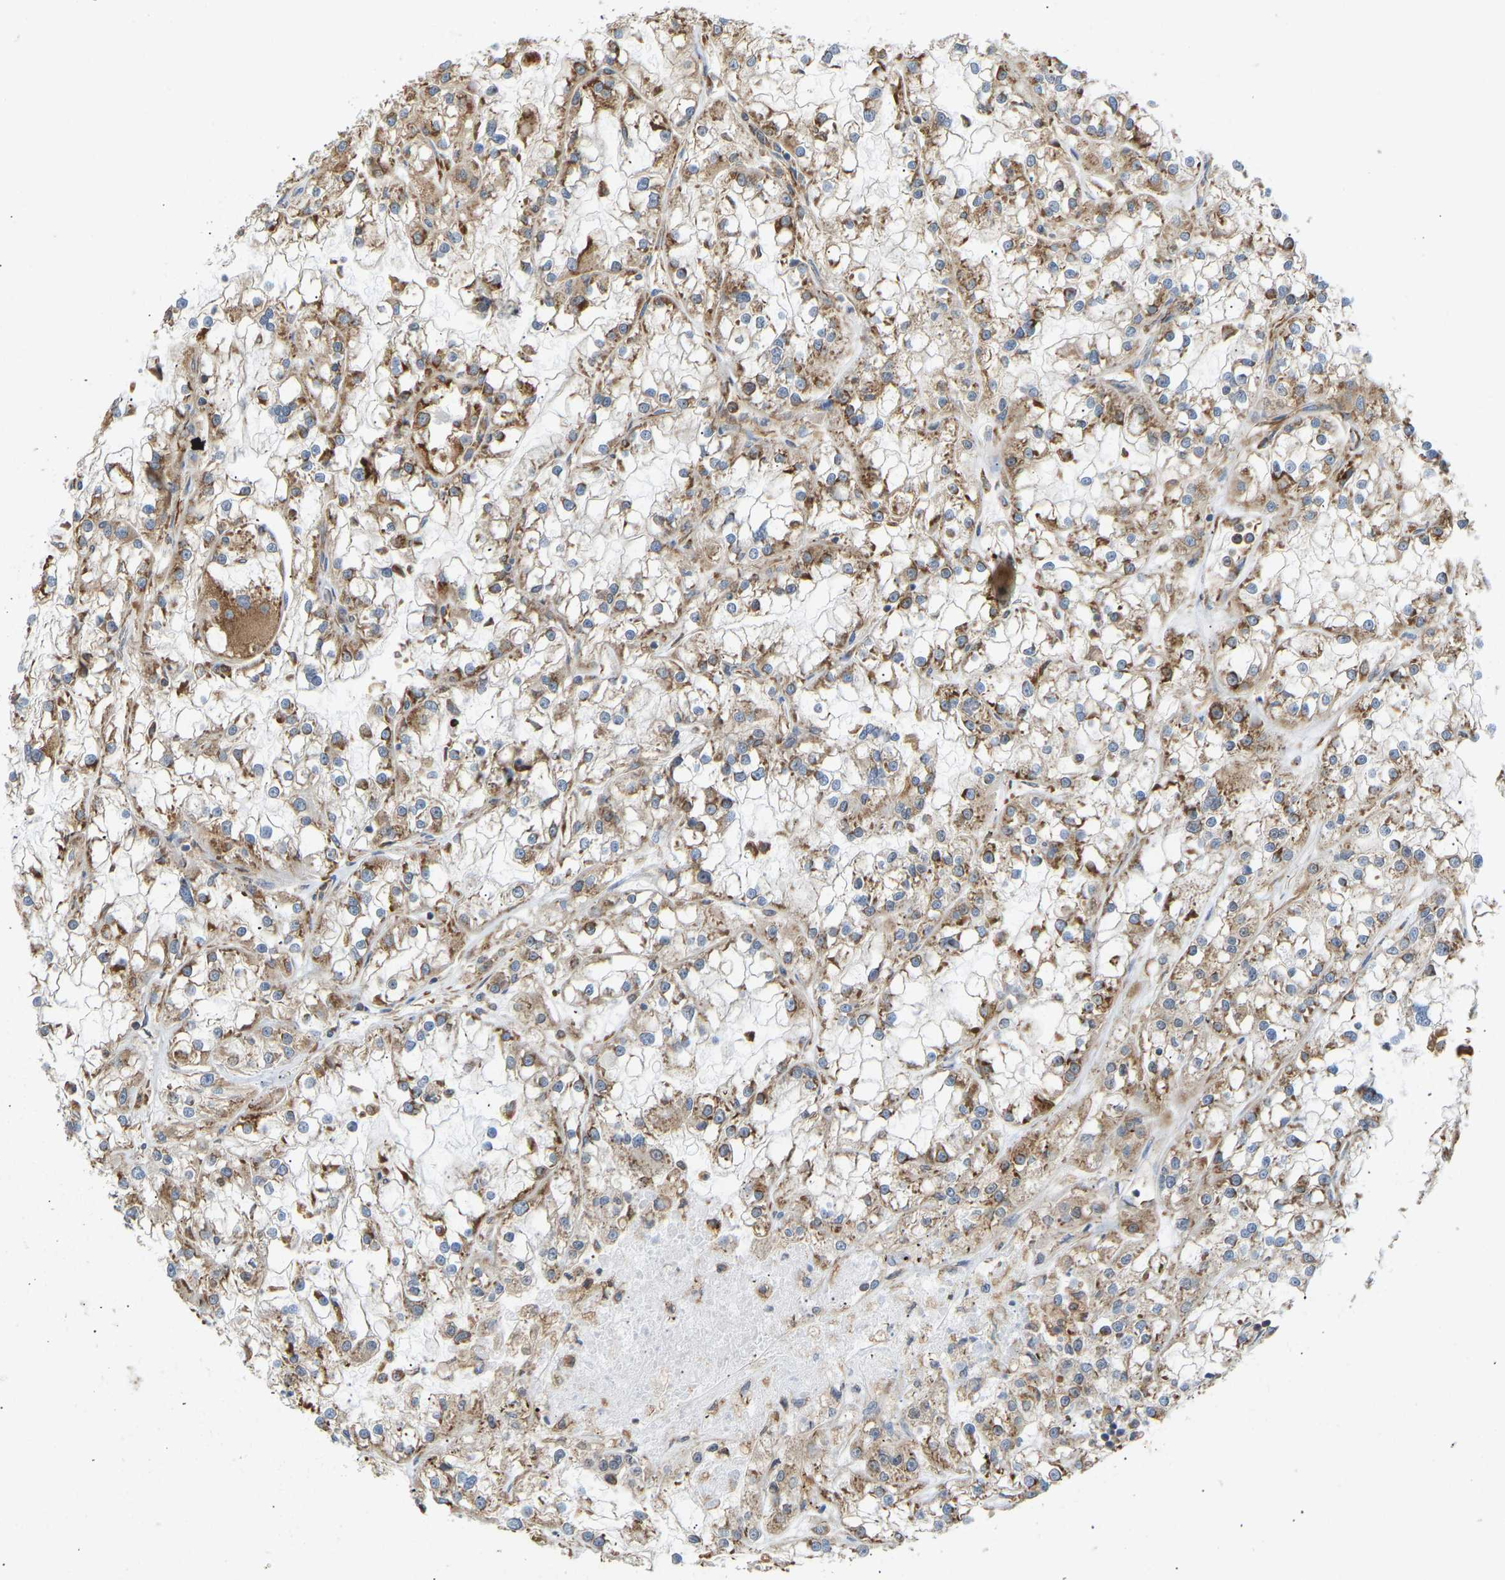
{"staining": {"intensity": "moderate", "quantity": ">75%", "location": "cytoplasmic/membranous"}, "tissue": "renal cancer", "cell_type": "Tumor cells", "image_type": "cancer", "snomed": [{"axis": "morphology", "description": "Adenocarcinoma, NOS"}, {"axis": "topography", "description": "Kidney"}], "caption": "Human renal cancer stained with a protein marker exhibits moderate staining in tumor cells.", "gene": "RPS6KB2", "patient": {"sex": "female", "age": 52}}